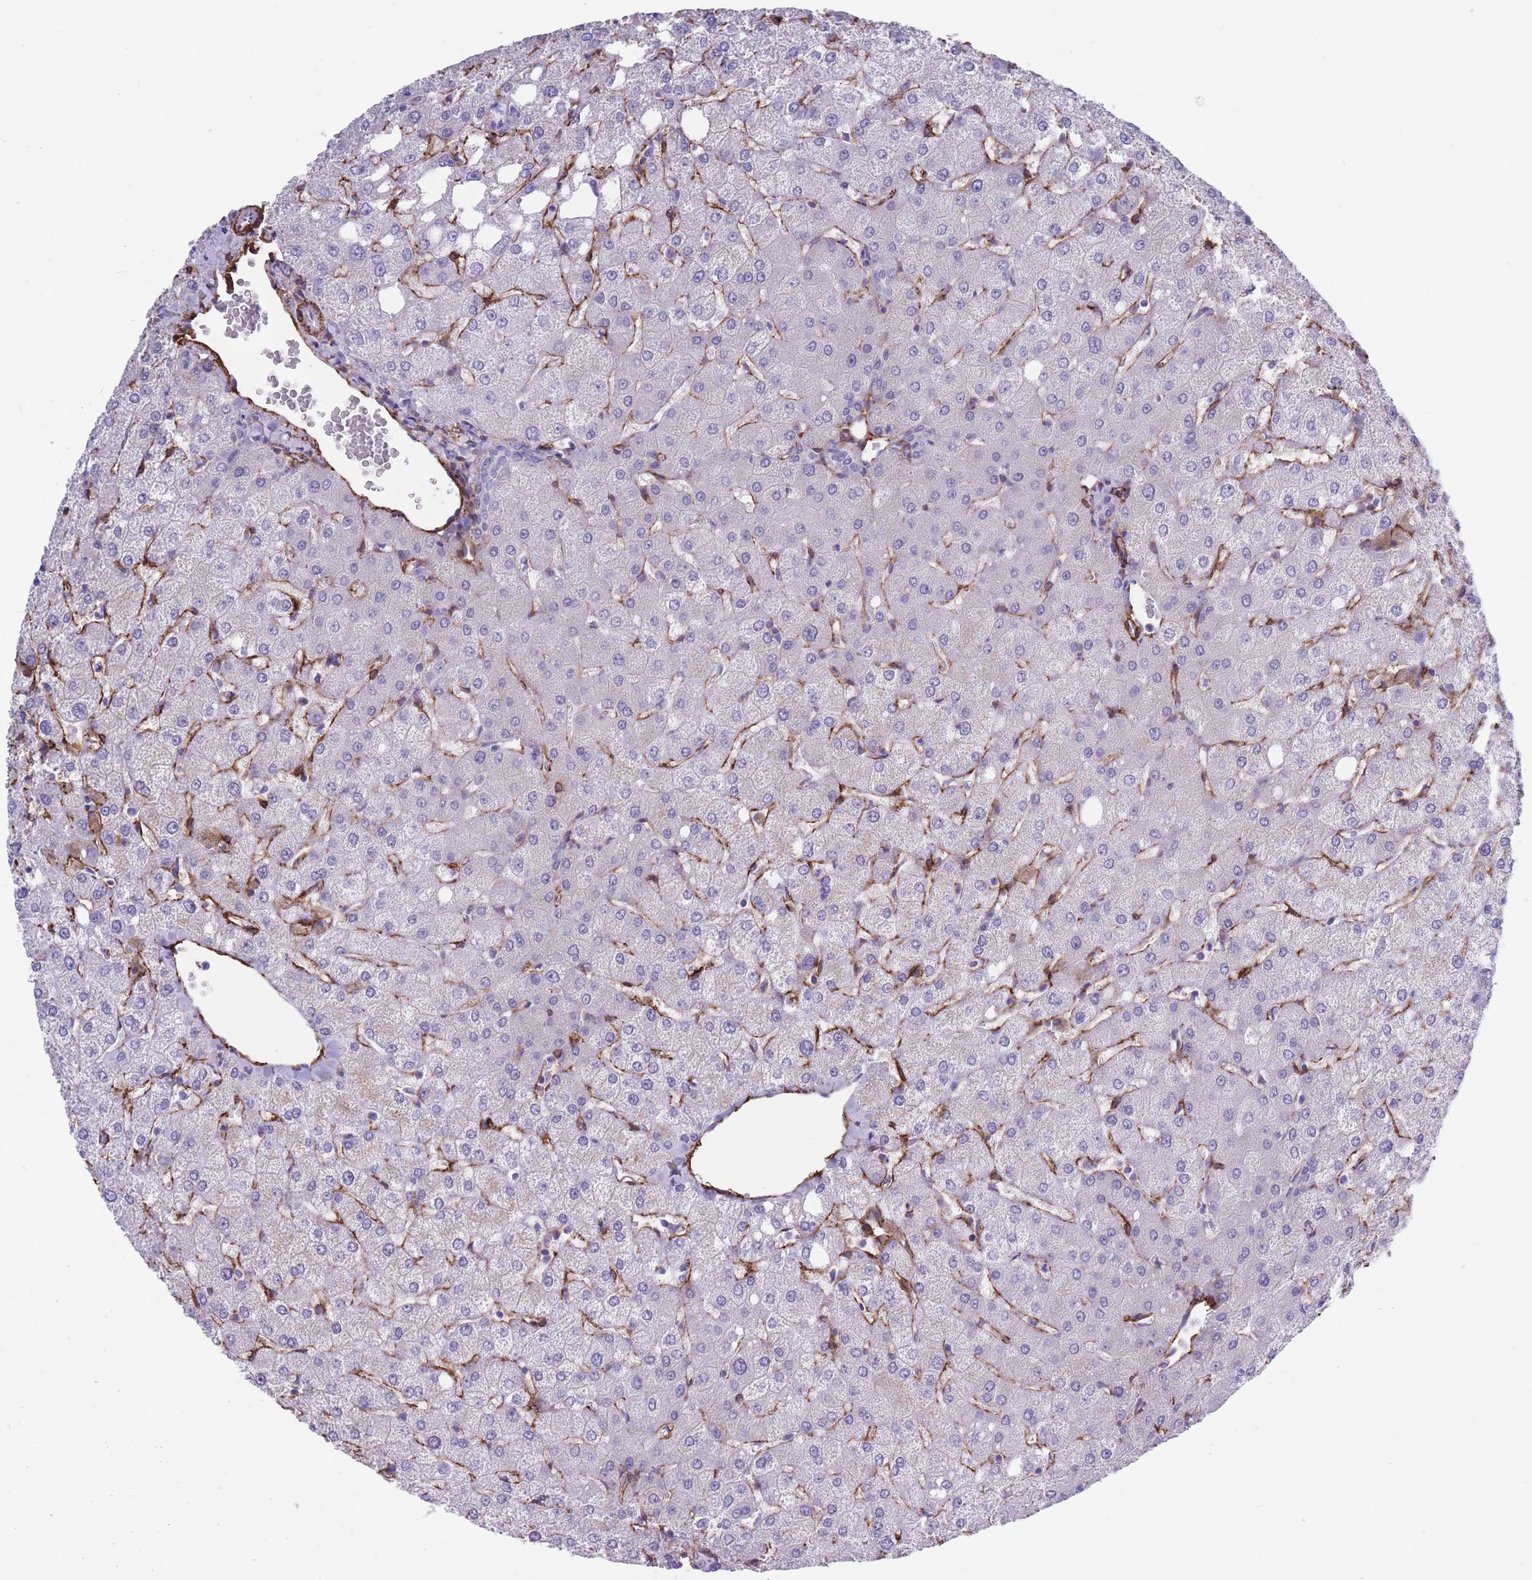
{"staining": {"intensity": "negative", "quantity": "none", "location": "none"}, "tissue": "liver", "cell_type": "Cholangiocytes", "image_type": "normal", "snomed": [{"axis": "morphology", "description": "Normal tissue, NOS"}, {"axis": "topography", "description": "Liver"}], "caption": "Cholangiocytes are negative for protein expression in benign human liver. (DAB (3,3'-diaminobenzidine) immunohistochemistry, high magnification).", "gene": "DPYD", "patient": {"sex": "female", "age": 54}}